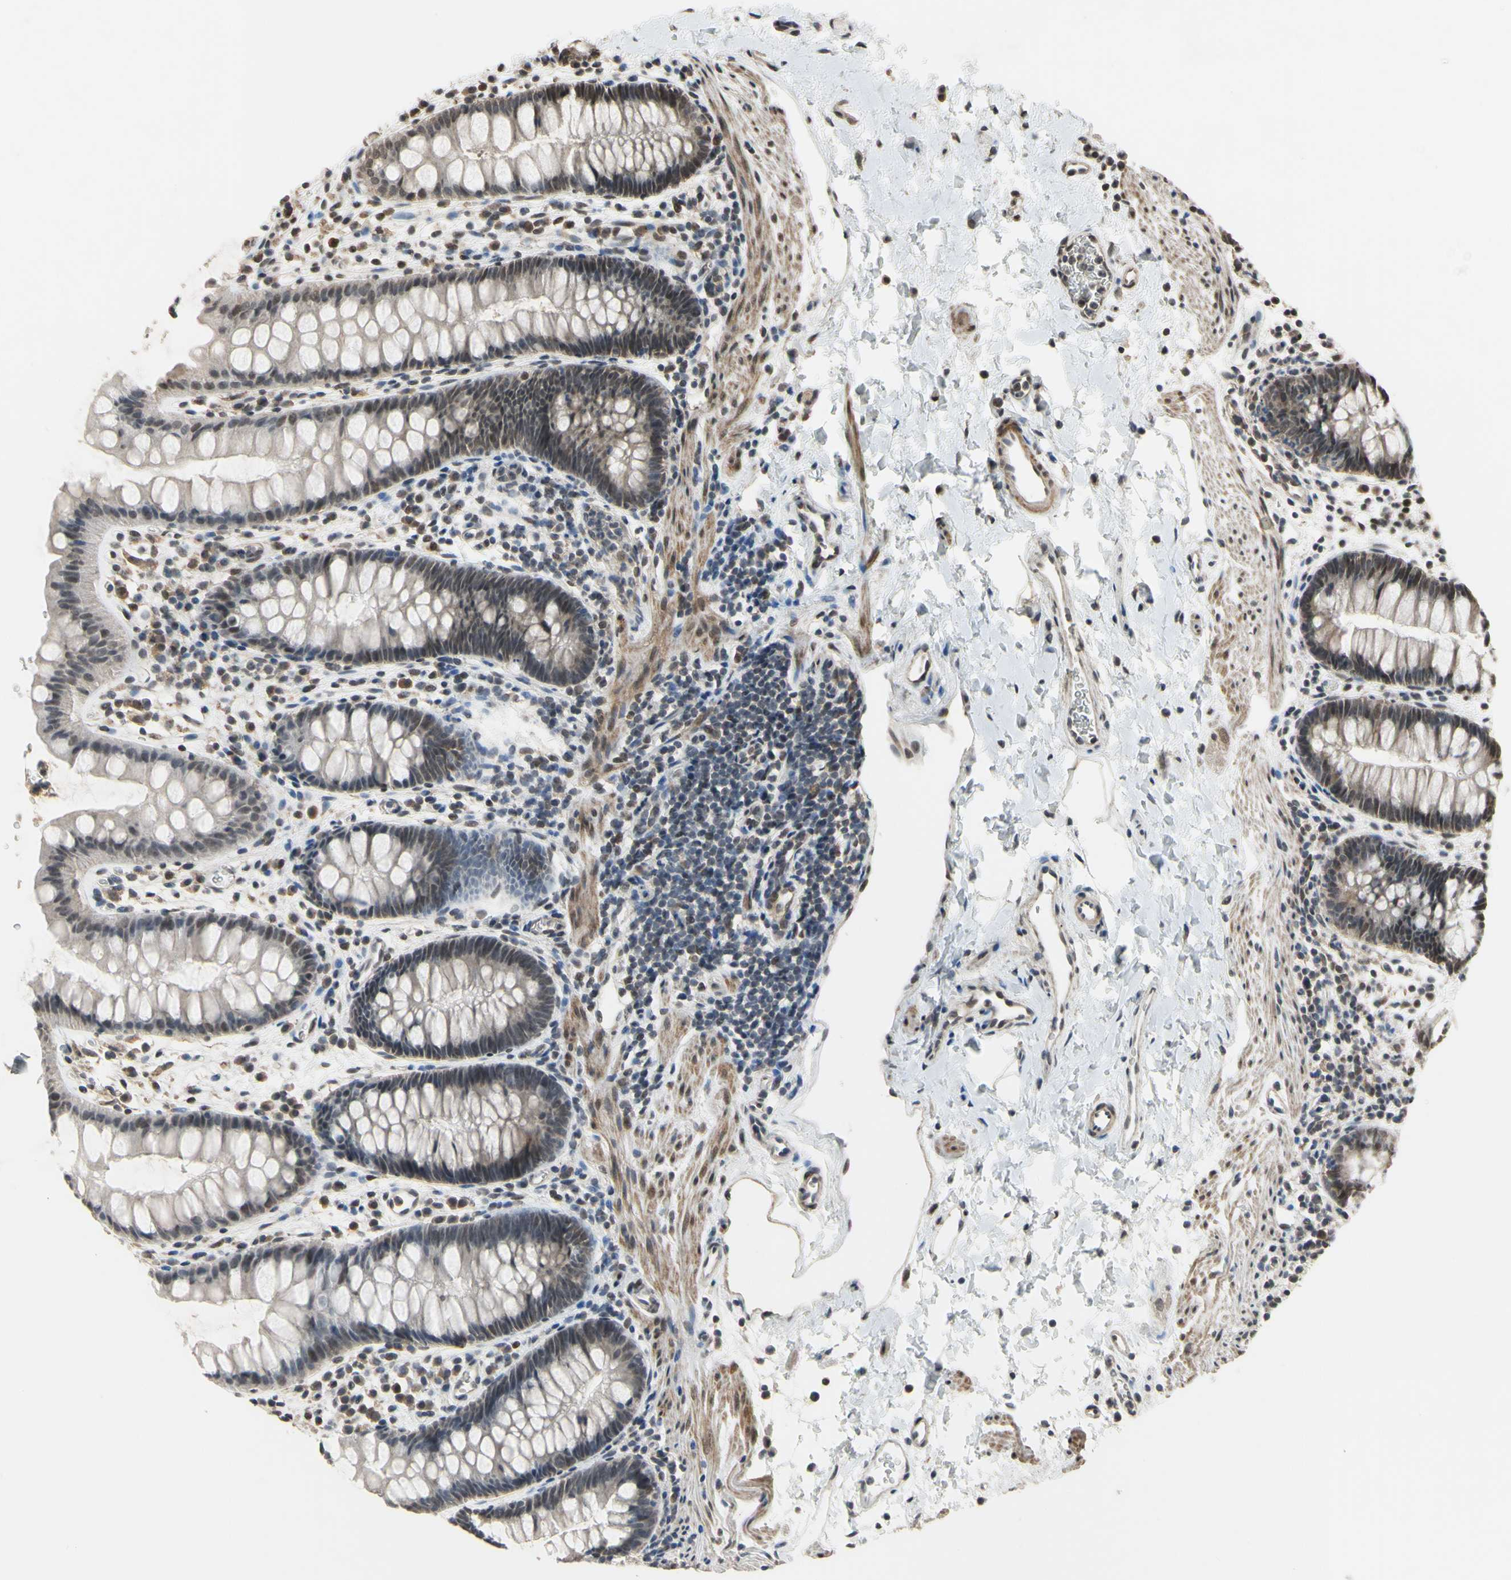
{"staining": {"intensity": "moderate", "quantity": "25%-75%", "location": "nuclear"}, "tissue": "rectum", "cell_type": "Glandular cells", "image_type": "normal", "snomed": [{"axis": "morphology", "description": "Normal tissue, NOS"}, {"axis": "topography", "description": "Rectum"}], "caption": "Glandular cells show moderate nuclear positivity in about 25%-75% of cells in benign rectum. (DAB = brown stain, brightfield microscopy at high magnification).", "gene": "ZNF174", "patient": {"sex": "female", "age": 24}}